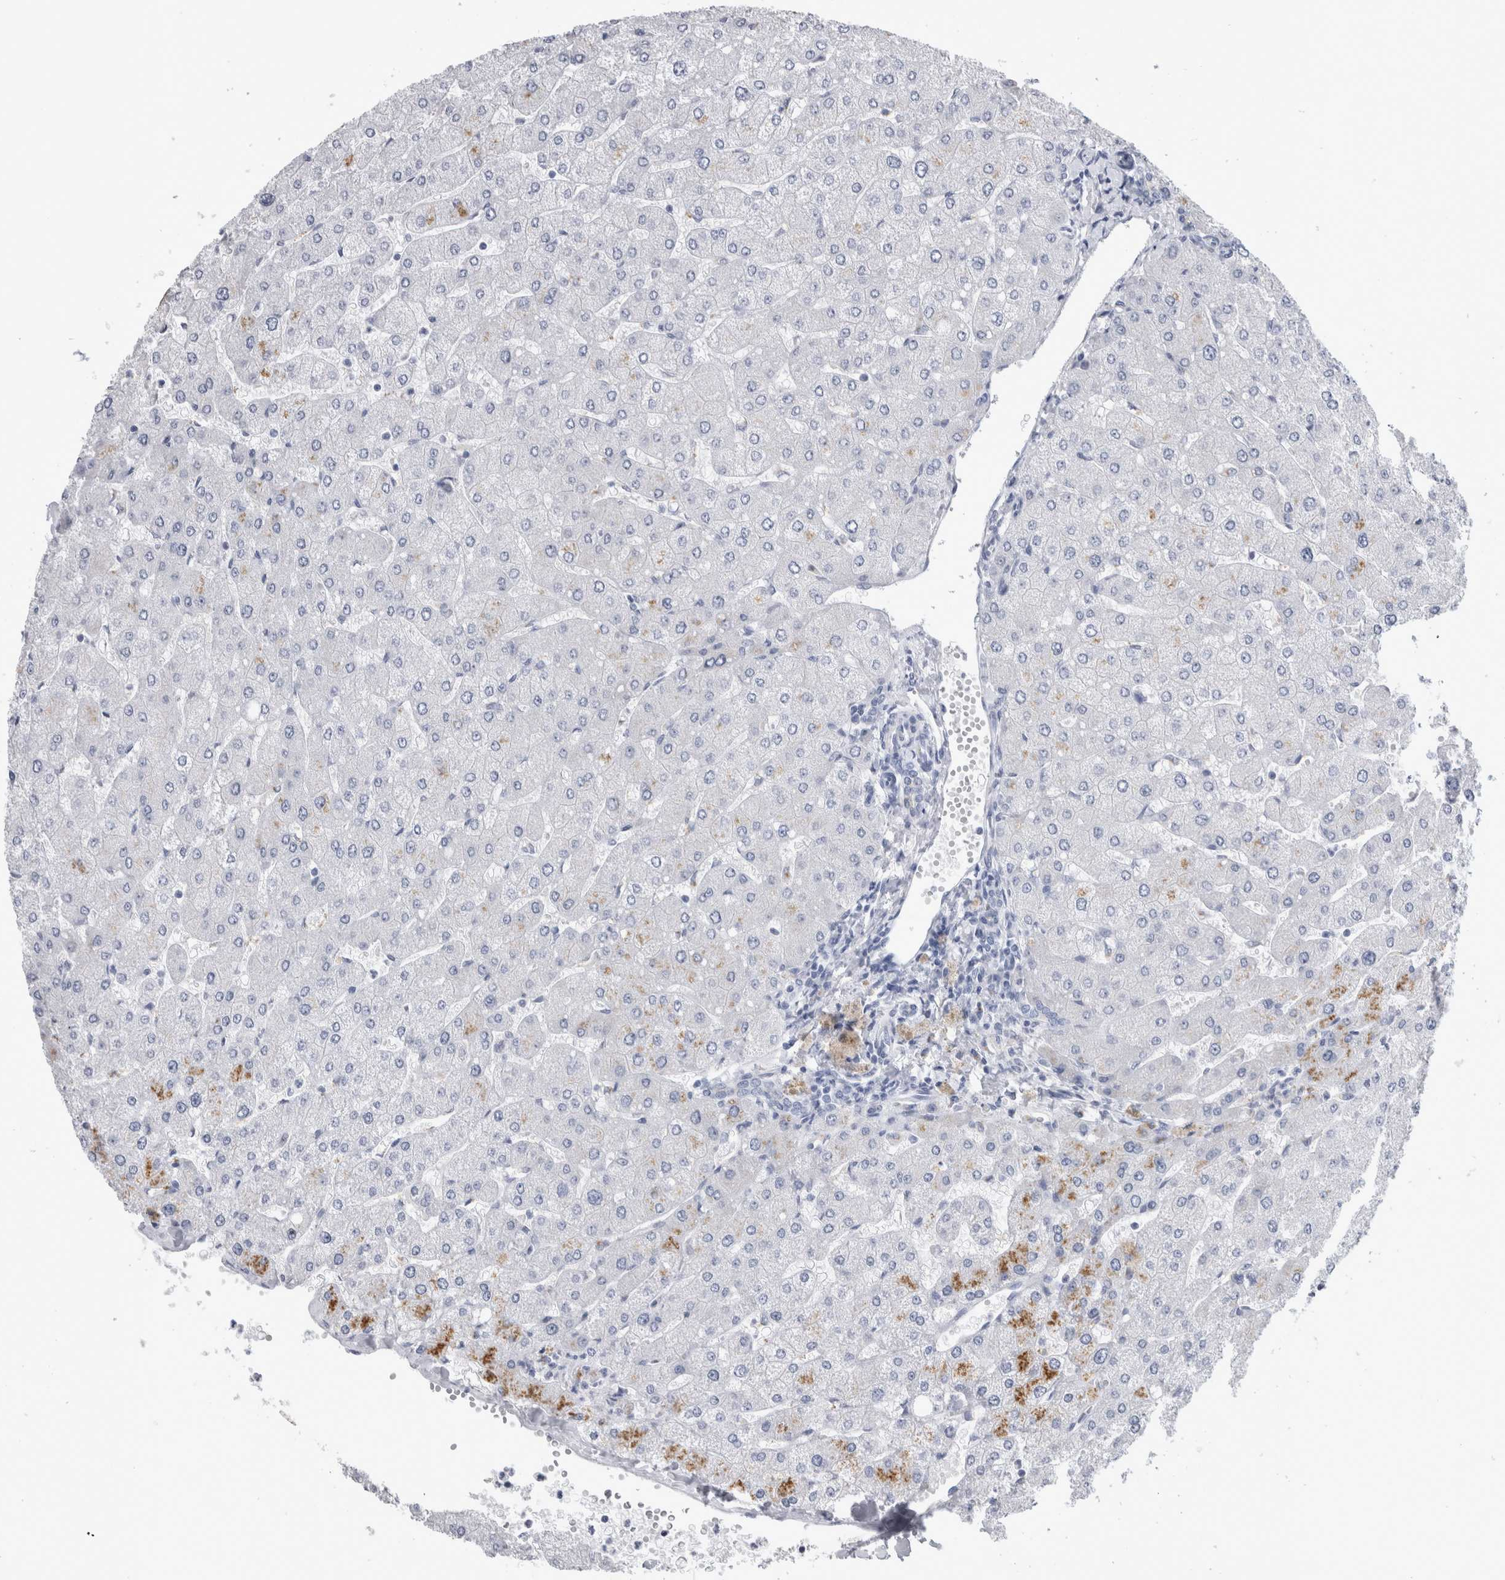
{"staining": {"intensity": "negative", "quantity": "none", "location": "none"}, "tissue": "liver", "cell_type": "Cholangiocytes", "image_type": "normal", "snomed": [{"axis": "morphology", "description": "Normal tissue, NOS"}, {"axis": "topography", "description": "Liver"}], "caption": "DAB immunohistochemical staining of normal human liver demonstrates no significant expression in cholangiocytes.", "gene": "AKAP9", "patient": {"sex": "male", "age": 55}}